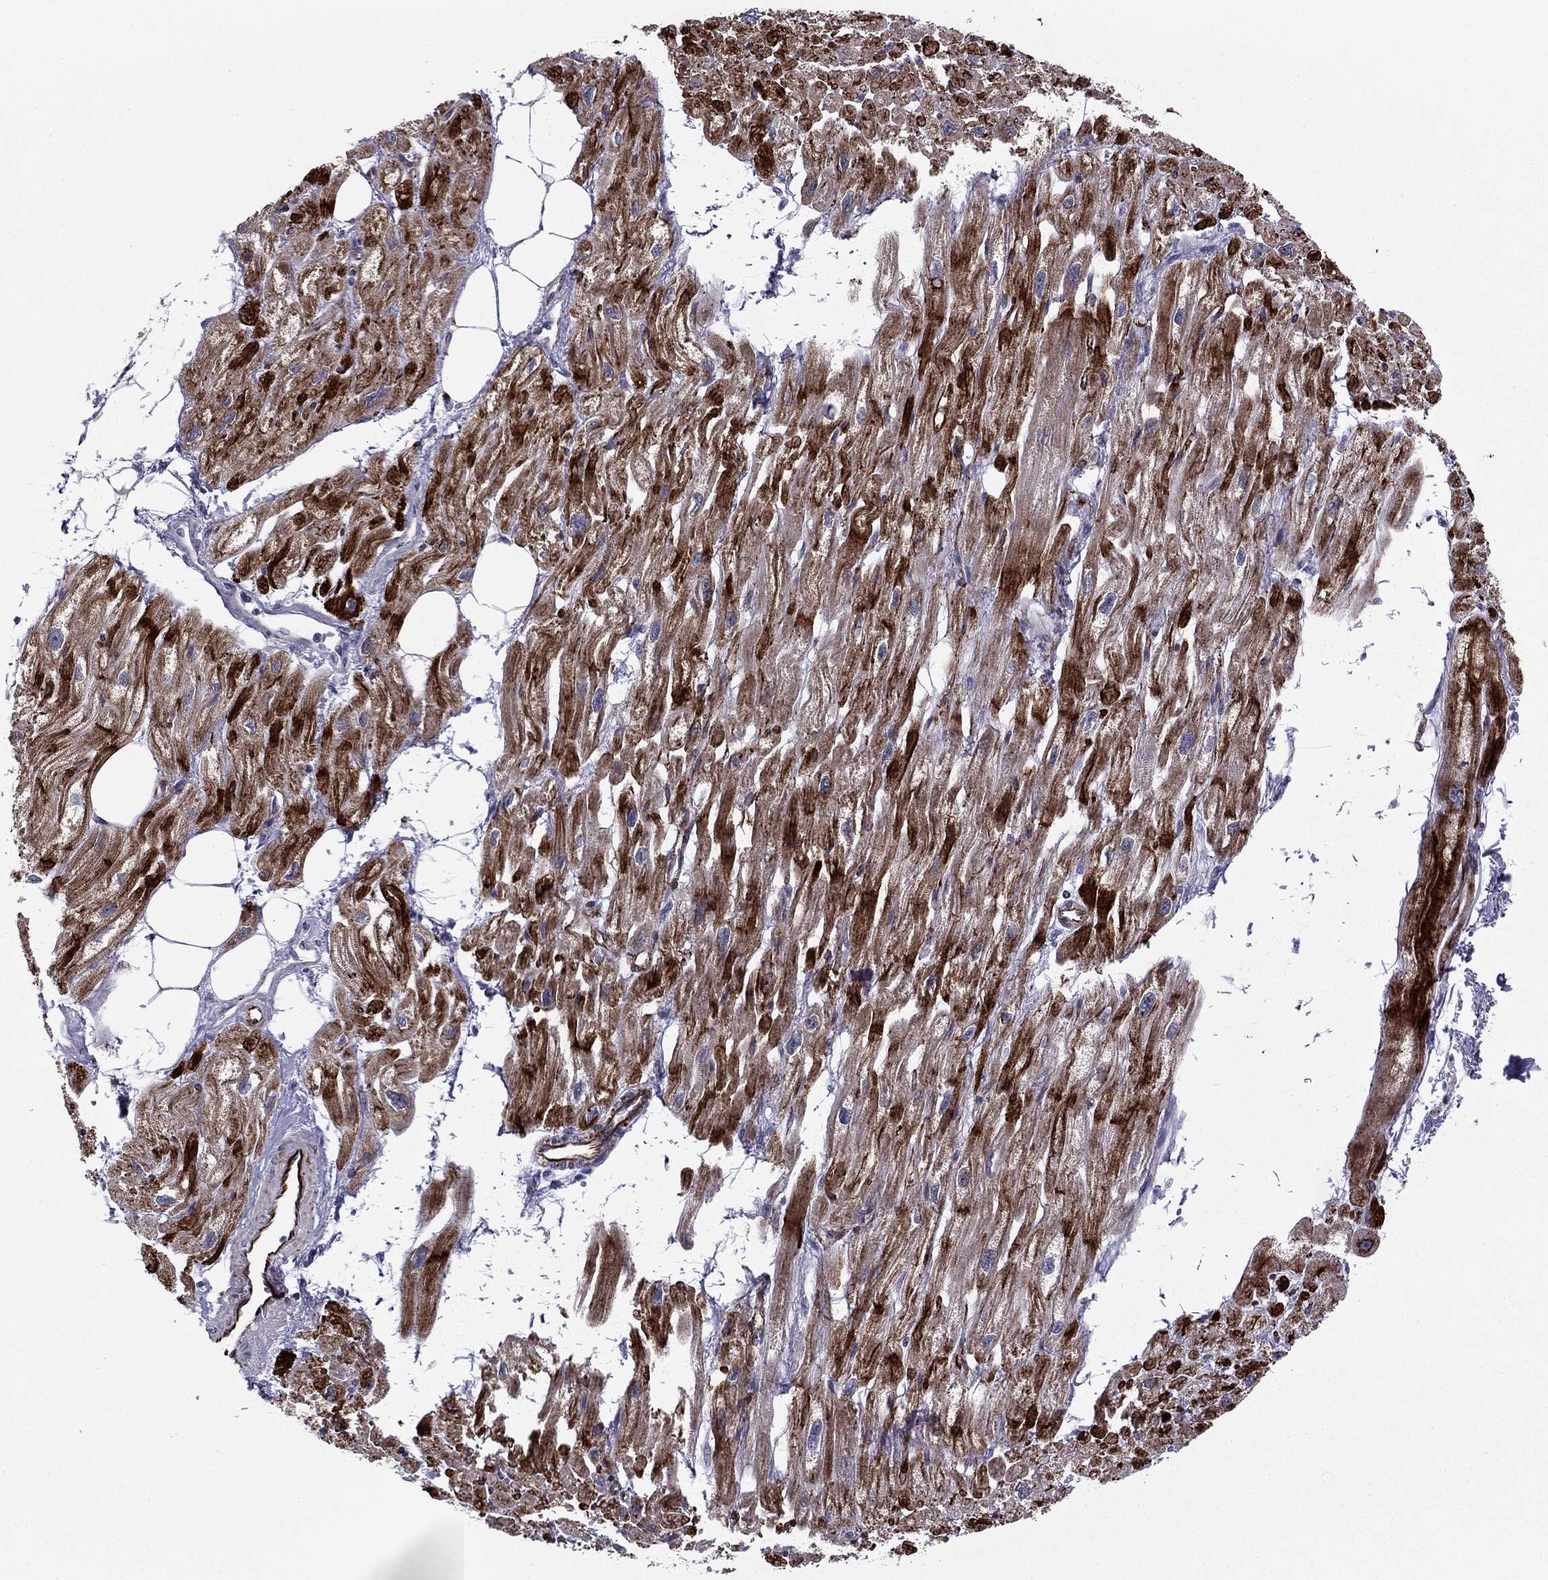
{"staining": {"intensity": "strong", "quantity": "25%-75%", "location": "cytoplasmic/membranous"}, "tissue": "heart muscle", "cell_type": "Cardiomyocytes", "image_type": "normal", "snomed": [{"axis": "morphology", "description": "Normal tissue, NOS"}, {"axis": "topography", "description": "Heart"}], "caption": "Cardiomyocytes show high levels of strong cytoplasmic/membranous staining in about 25%-75% of cells in normal human heart muscle.", "gene": "ANKS4B", "patient": {"sex": "male", "age": 66}}